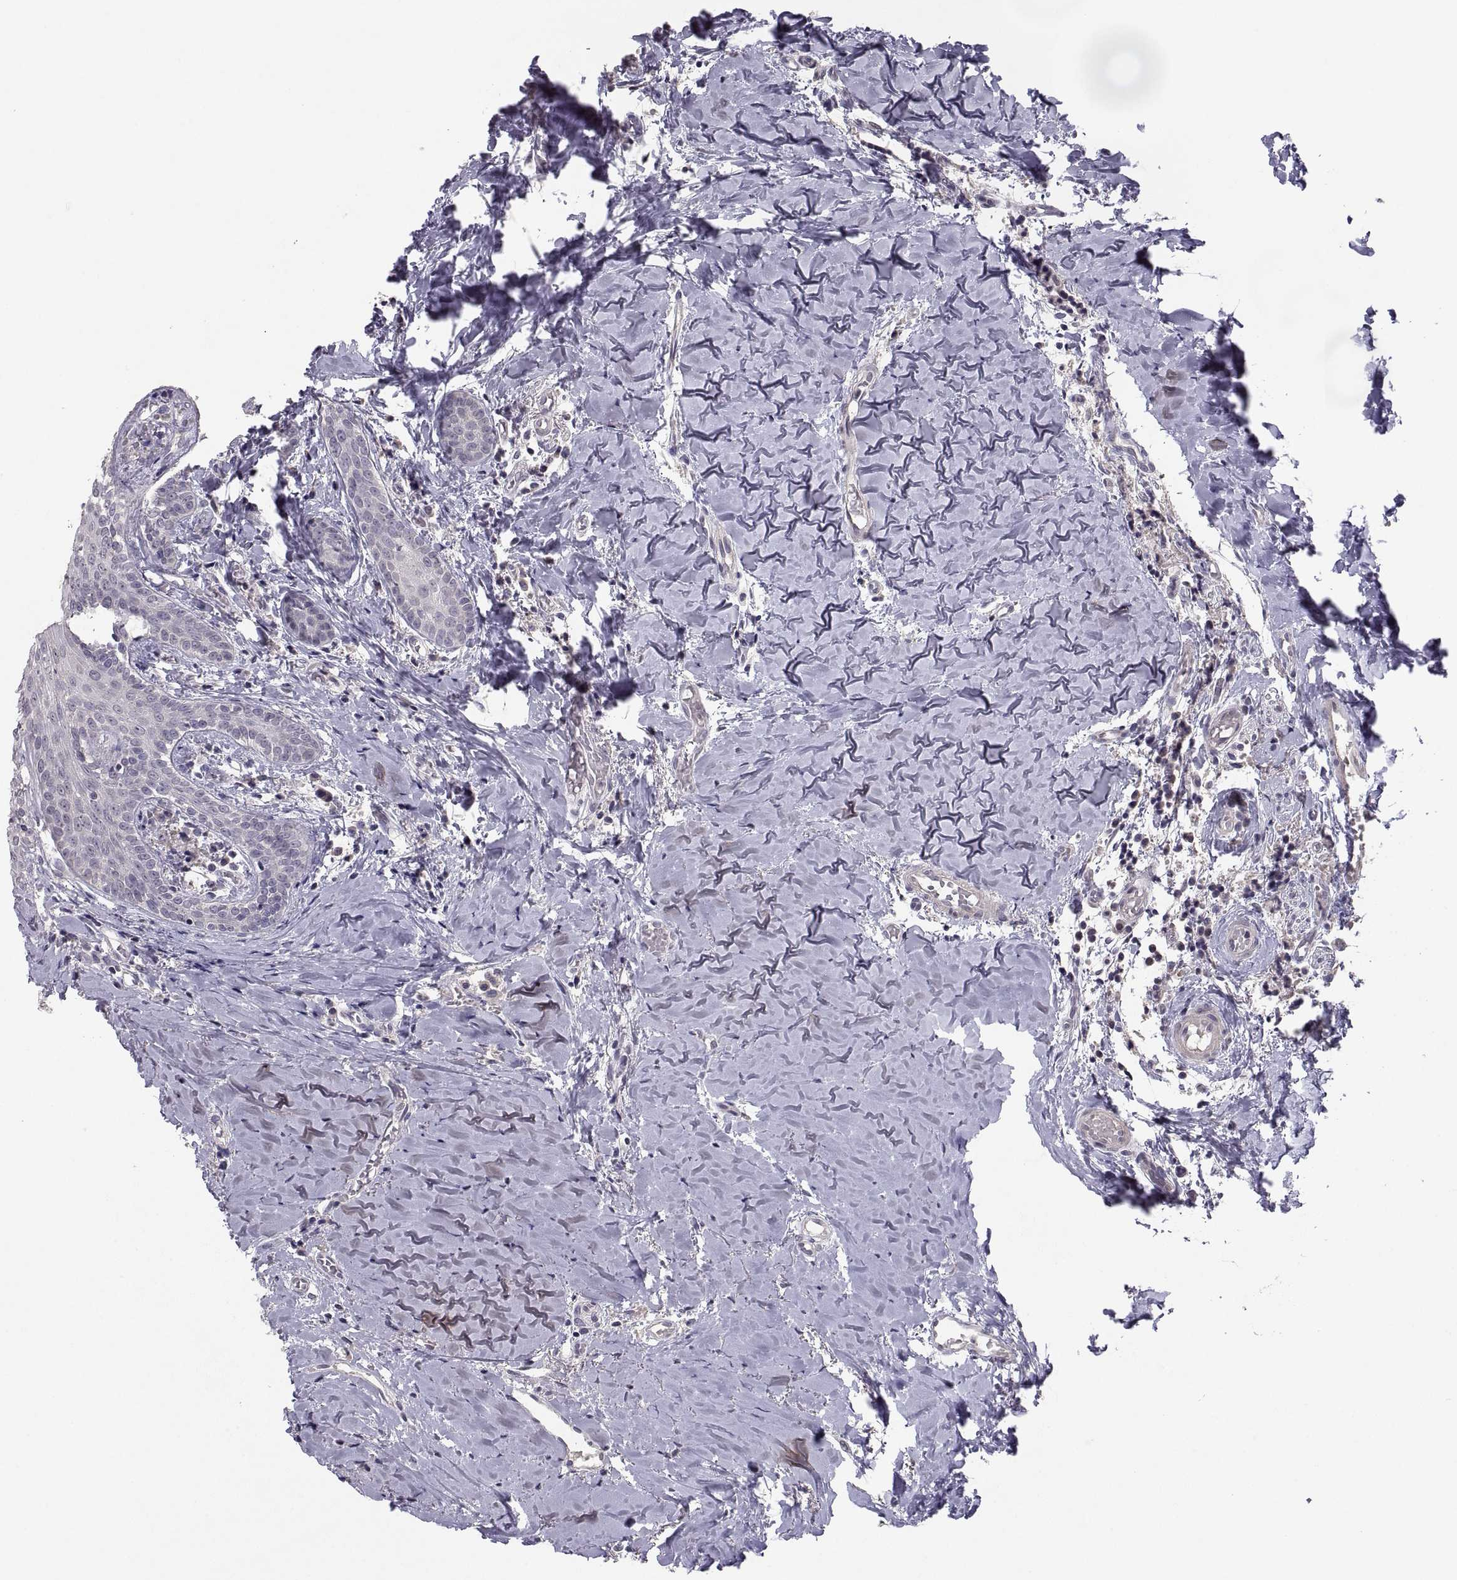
{"staining": {"intensity": "negative", "quantity": "none", "location": "none"}, "tissue": "head and neck cancer", "cell_type": "Tumor cells", "image_type": "cancer", "snomed": [{"axis": "morphology", "description": "Normal tissue, NOS"}, {"axis": "morphology", "description": "Squamous cell carcinoma, NOS"}, {"axis": "topography", "description": "Oral tissue"}, {"axis": "topography", "description": "Salivary gland"}, {"axis": "topography", "description": "Head-Neck"}], "caption": "Immunohistochemistry (IHC) photomicrograph of head and neck cancer stained for a protein (brown), which demonstrates no positivity in tumor cells.", "gene": "PAX2", "patient": {"sex": "female", "age": 62}}